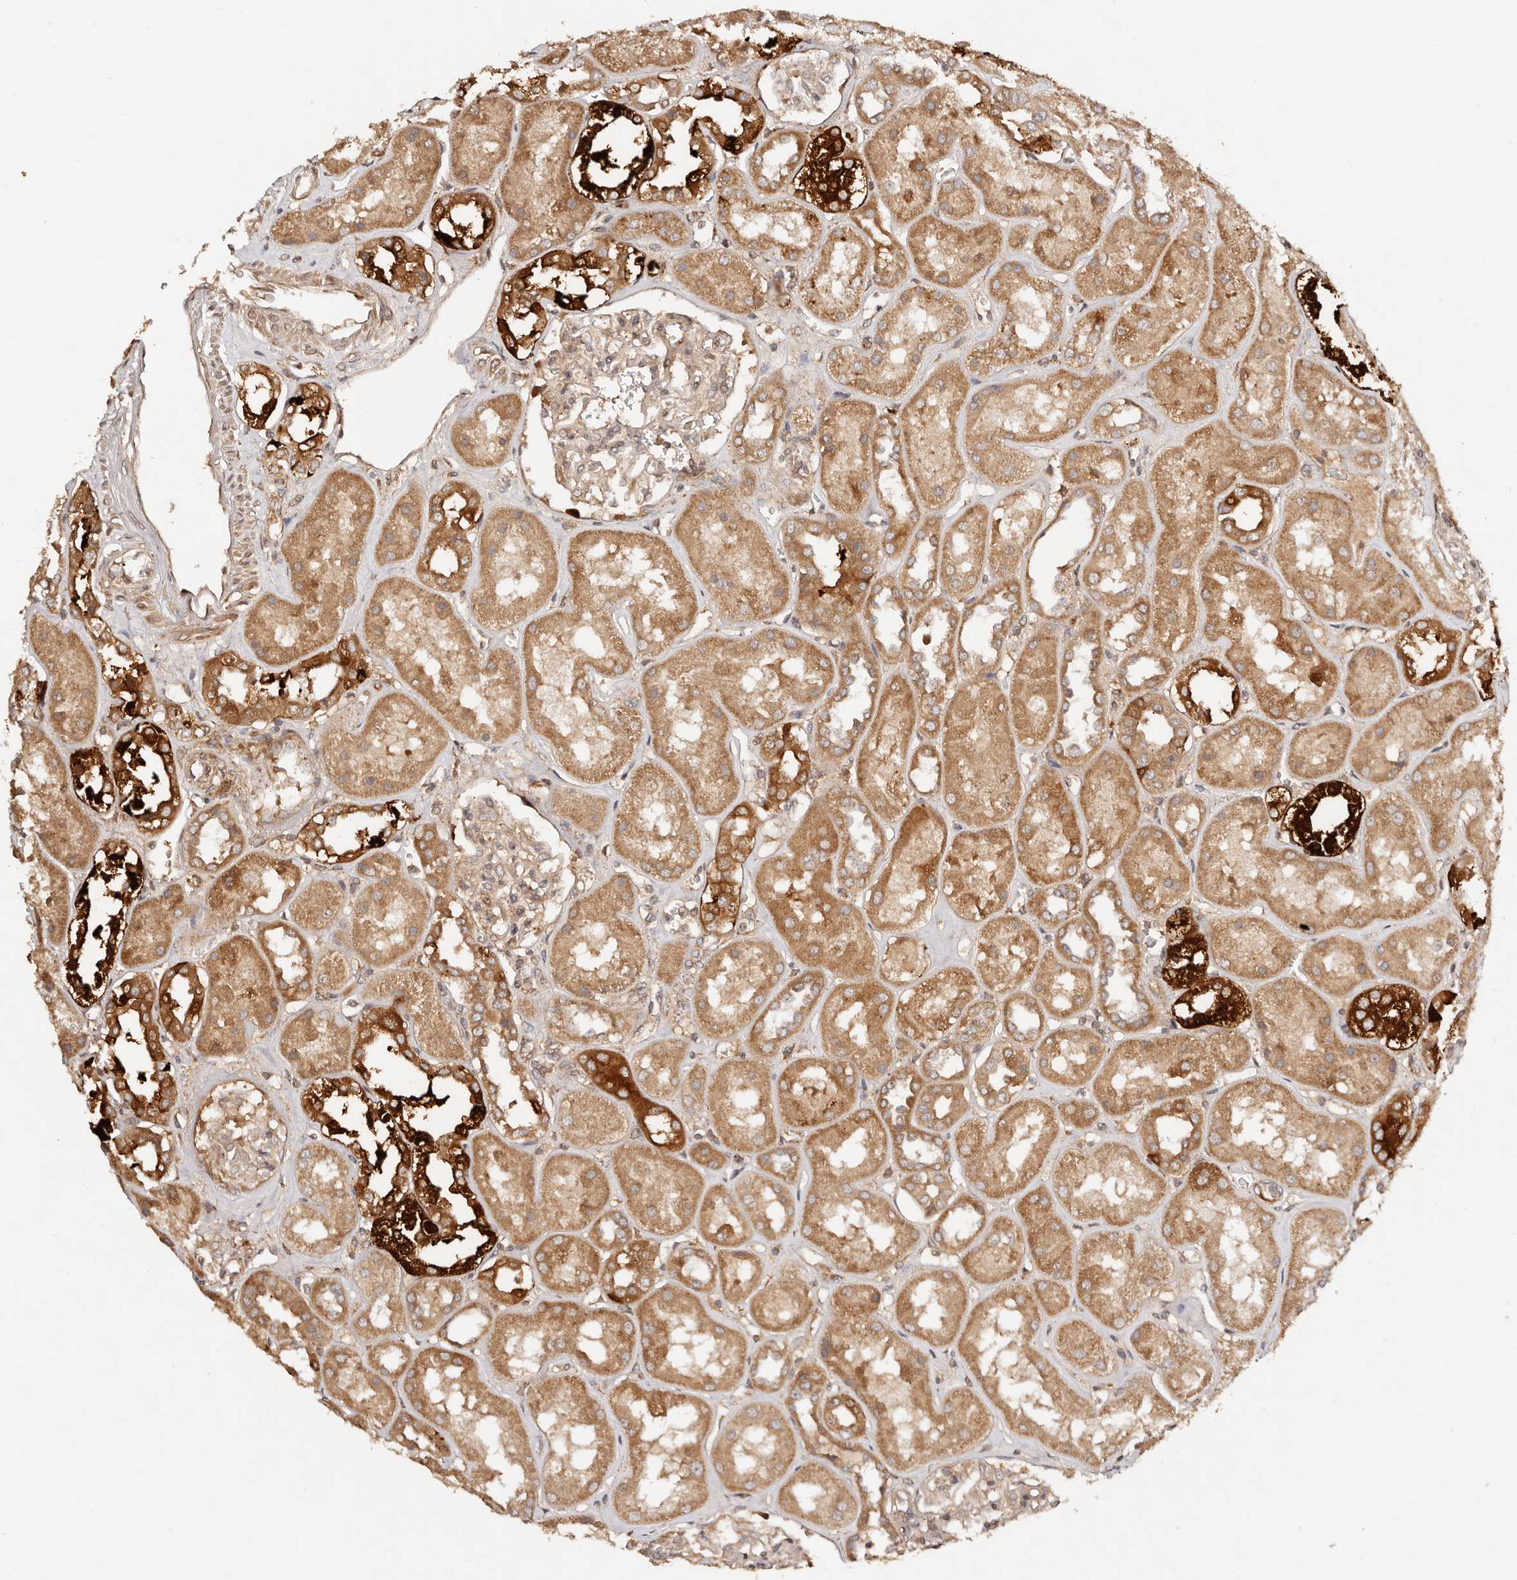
{"staining": {"intensity": "moderate", "quantity": "25%-75%", "location": "cytoplasmic/membranous"}, "tissue": "kidney", "cell_type": "Cells in glomeruli", "image_type": "normal", "snomed": [{"axis": "morphology", "description": "Normal tissue, NOS"}, {"axis": "topography", "description": "Kidney"}], "caption": "Immunohistochemical staining of benign kidney exhibits medium levels of moderate cytoplasmic/membranous staining in approximately 25%-75% of cells in glomeruli.", "gene": "DENND11", "patient": {"sex": "male", "age": 70}}